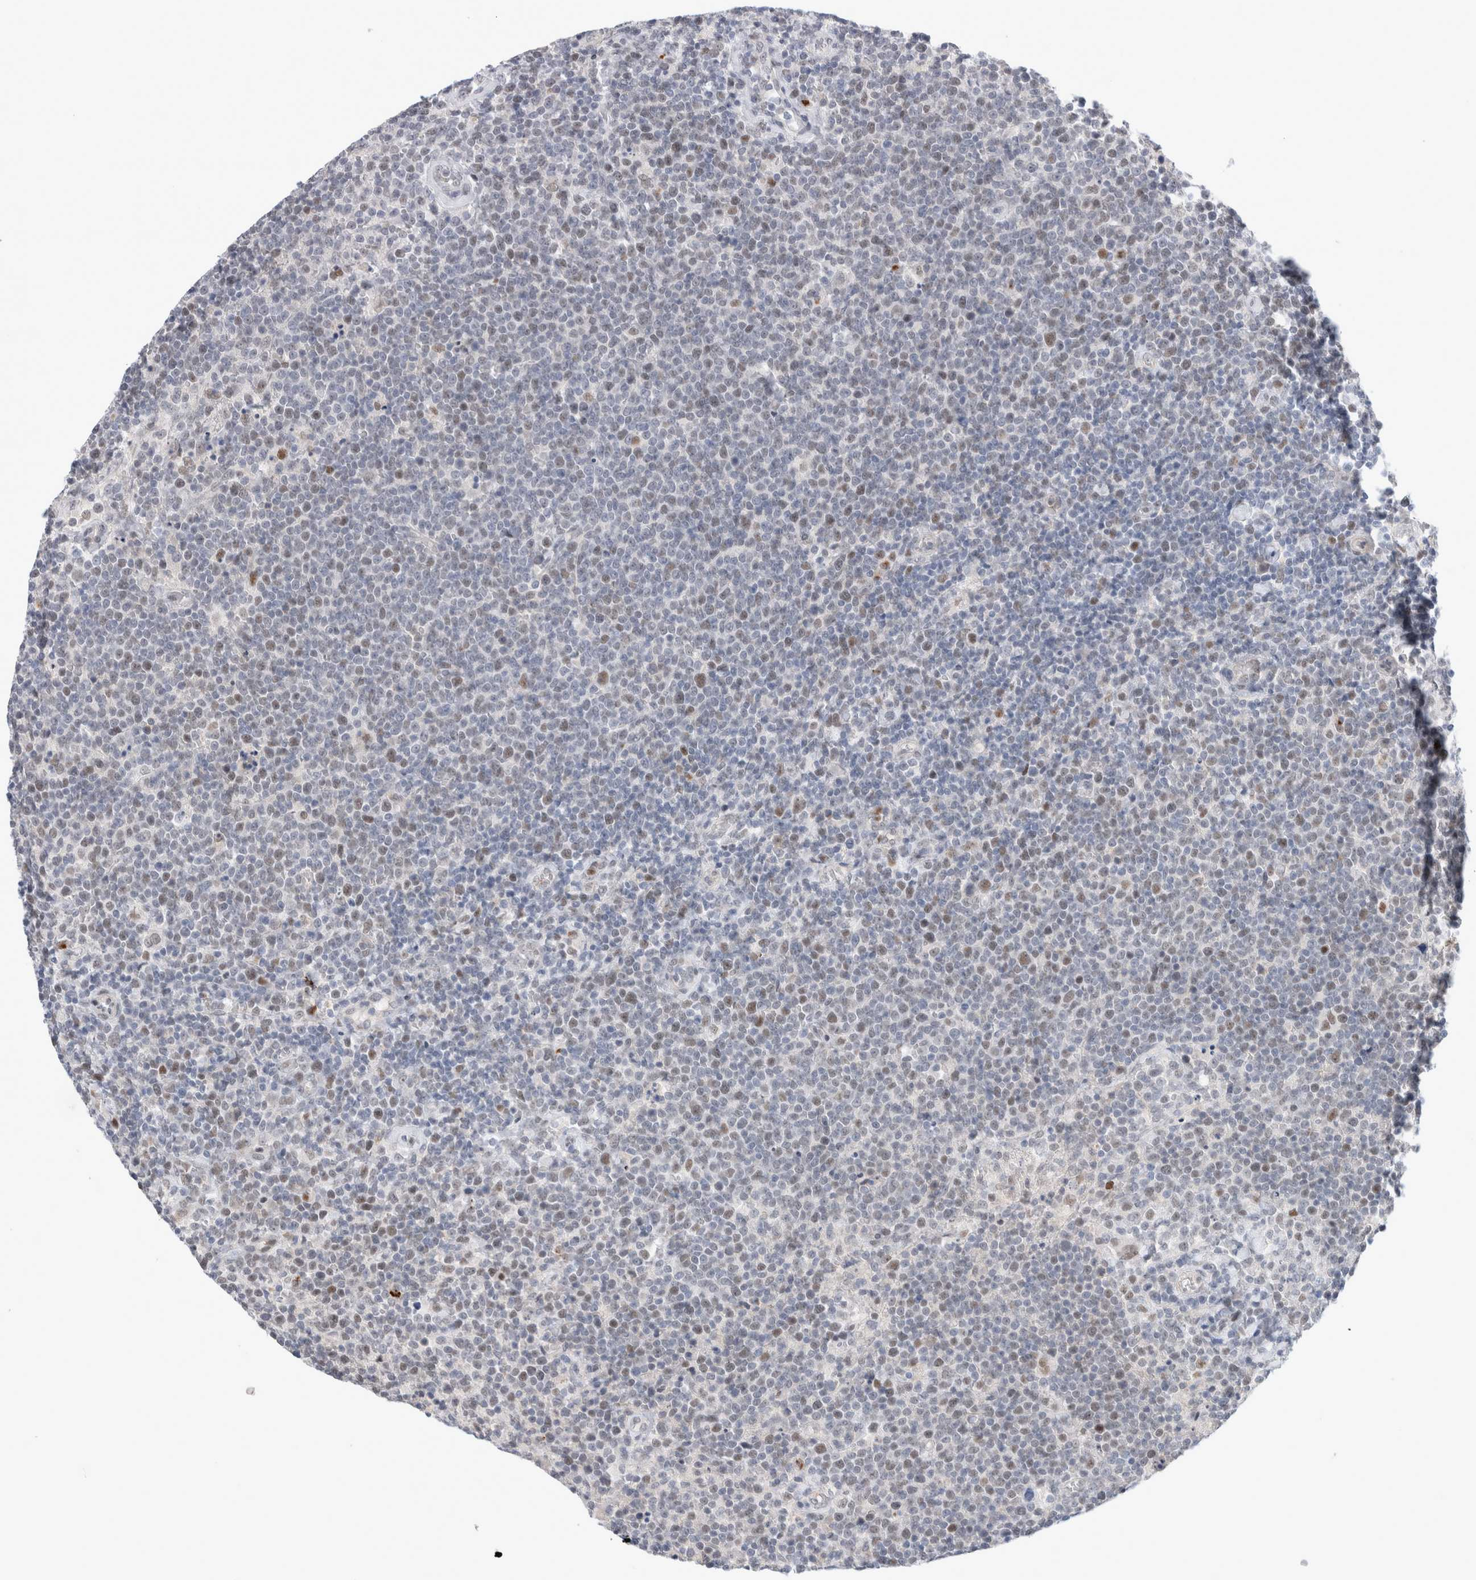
{"staining": {"intensity": "moderate", "quantity": "<25%", "location": "nuclear"}, "tissue": "lymphoma", "cell_type": "Tumor cells", "image_type": "cancer", "snomed": [{"axis": "morphology", "description": "Malignant lymphoma, non-Hodgkin's type, High grade"}, {"axis": "topography", "description": "Lymph node"}], "caption": "There is low levels of moderate nuclear staining in tumor cells of lymphoma, as demonstrated by immunohistochemical staining (brown color).", "gene": "KNL1", "patient": {"sex": "male", "age": 61}}